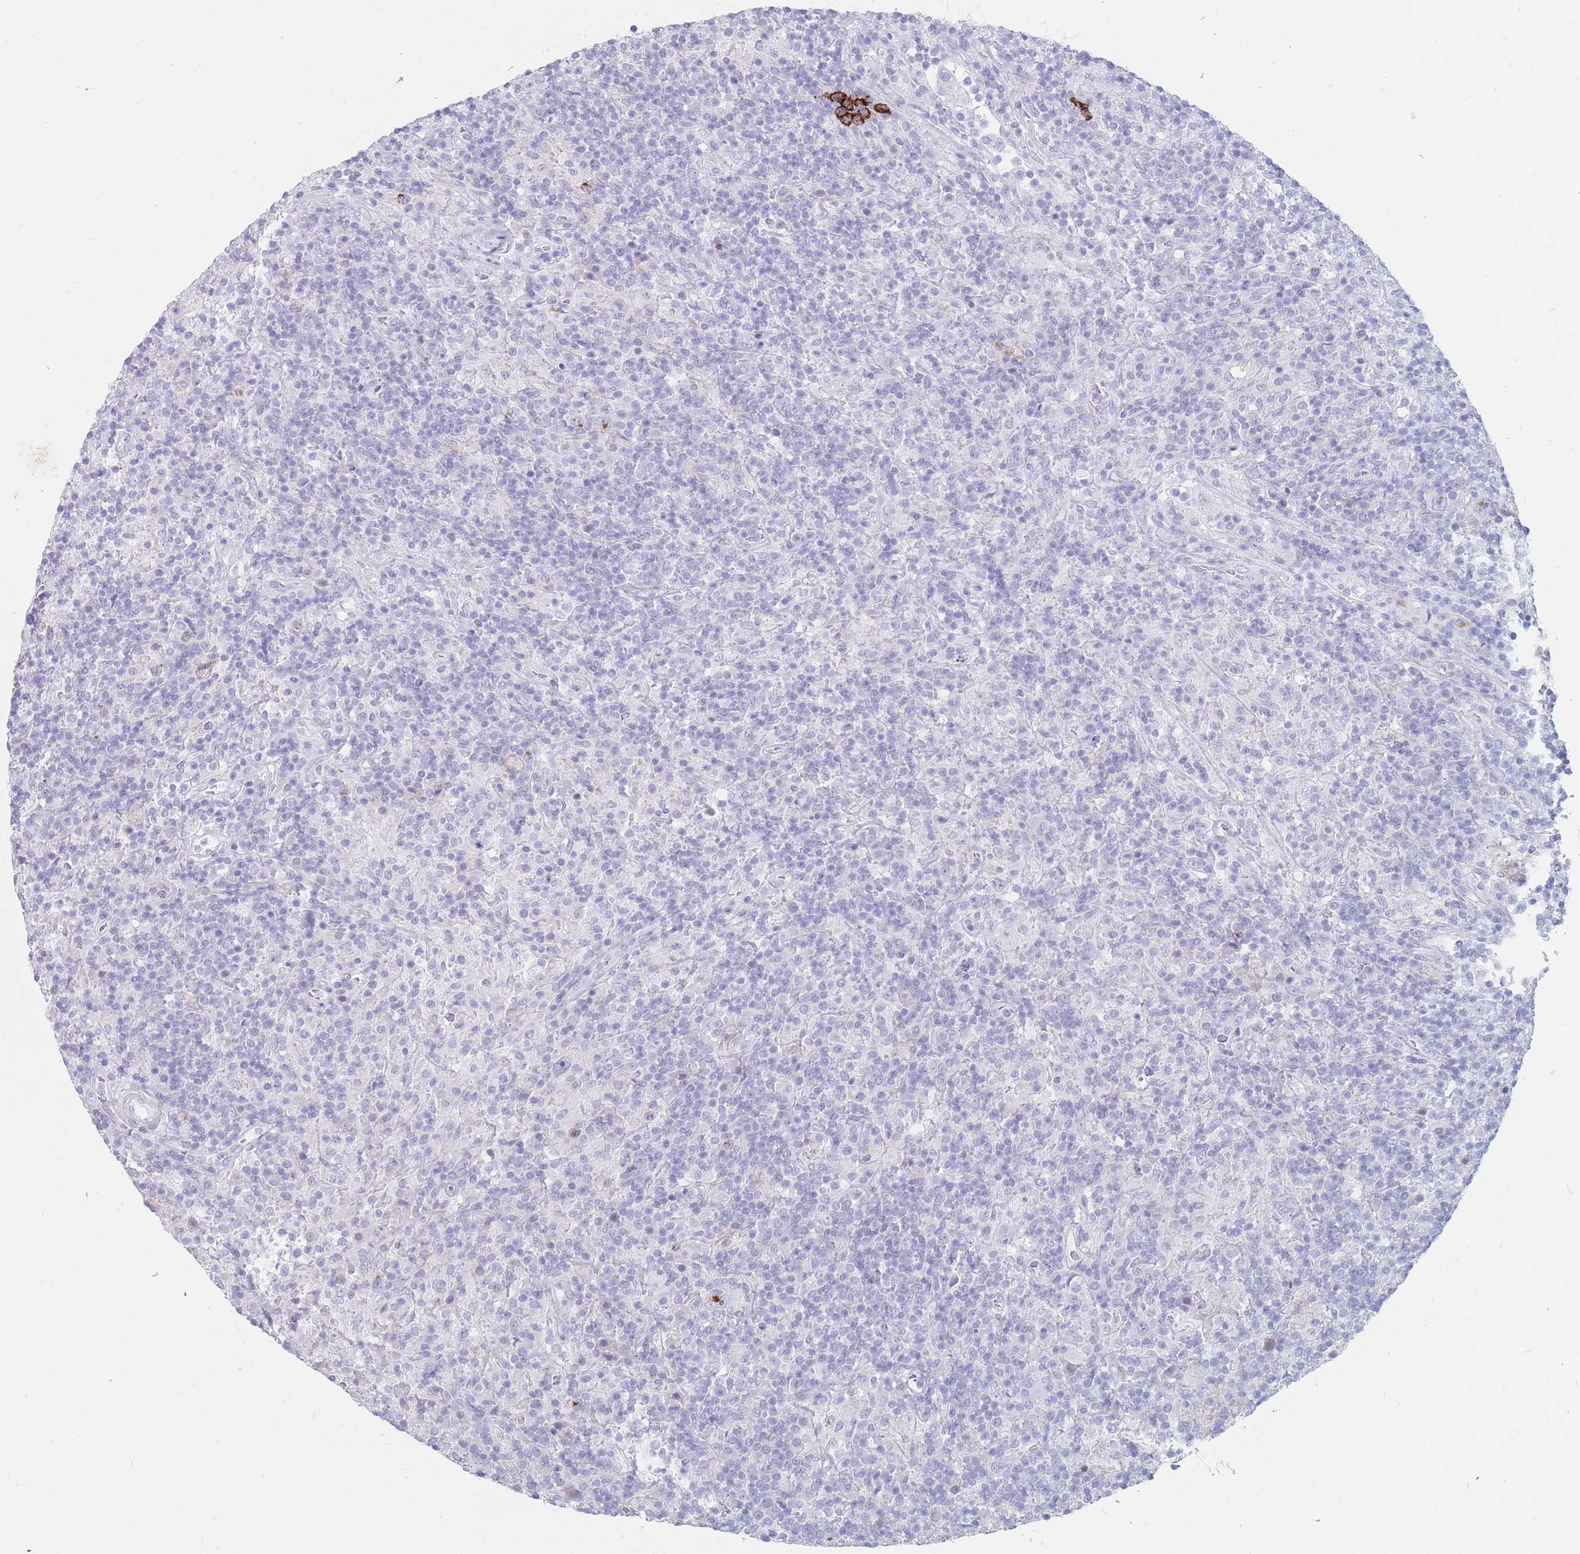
{"staining": {"intensity": "negative", "quantity": "none", "location": "none"}, "tissue": "lymphoma", "cell_type": "Tumor cells", "image_type": "cancer", "snomed": [{"axis": "morphology", "description": "Hodgkin's disease, NOS"}, {"axis": "topography", "description": "Lymph node"}], "caption": "Micrograph shows no protein expression in tumor cells of Hodgkin's disease tissue.", "gene": "ST3GAL5", "patient": {"sex": "male", "age": 70}}